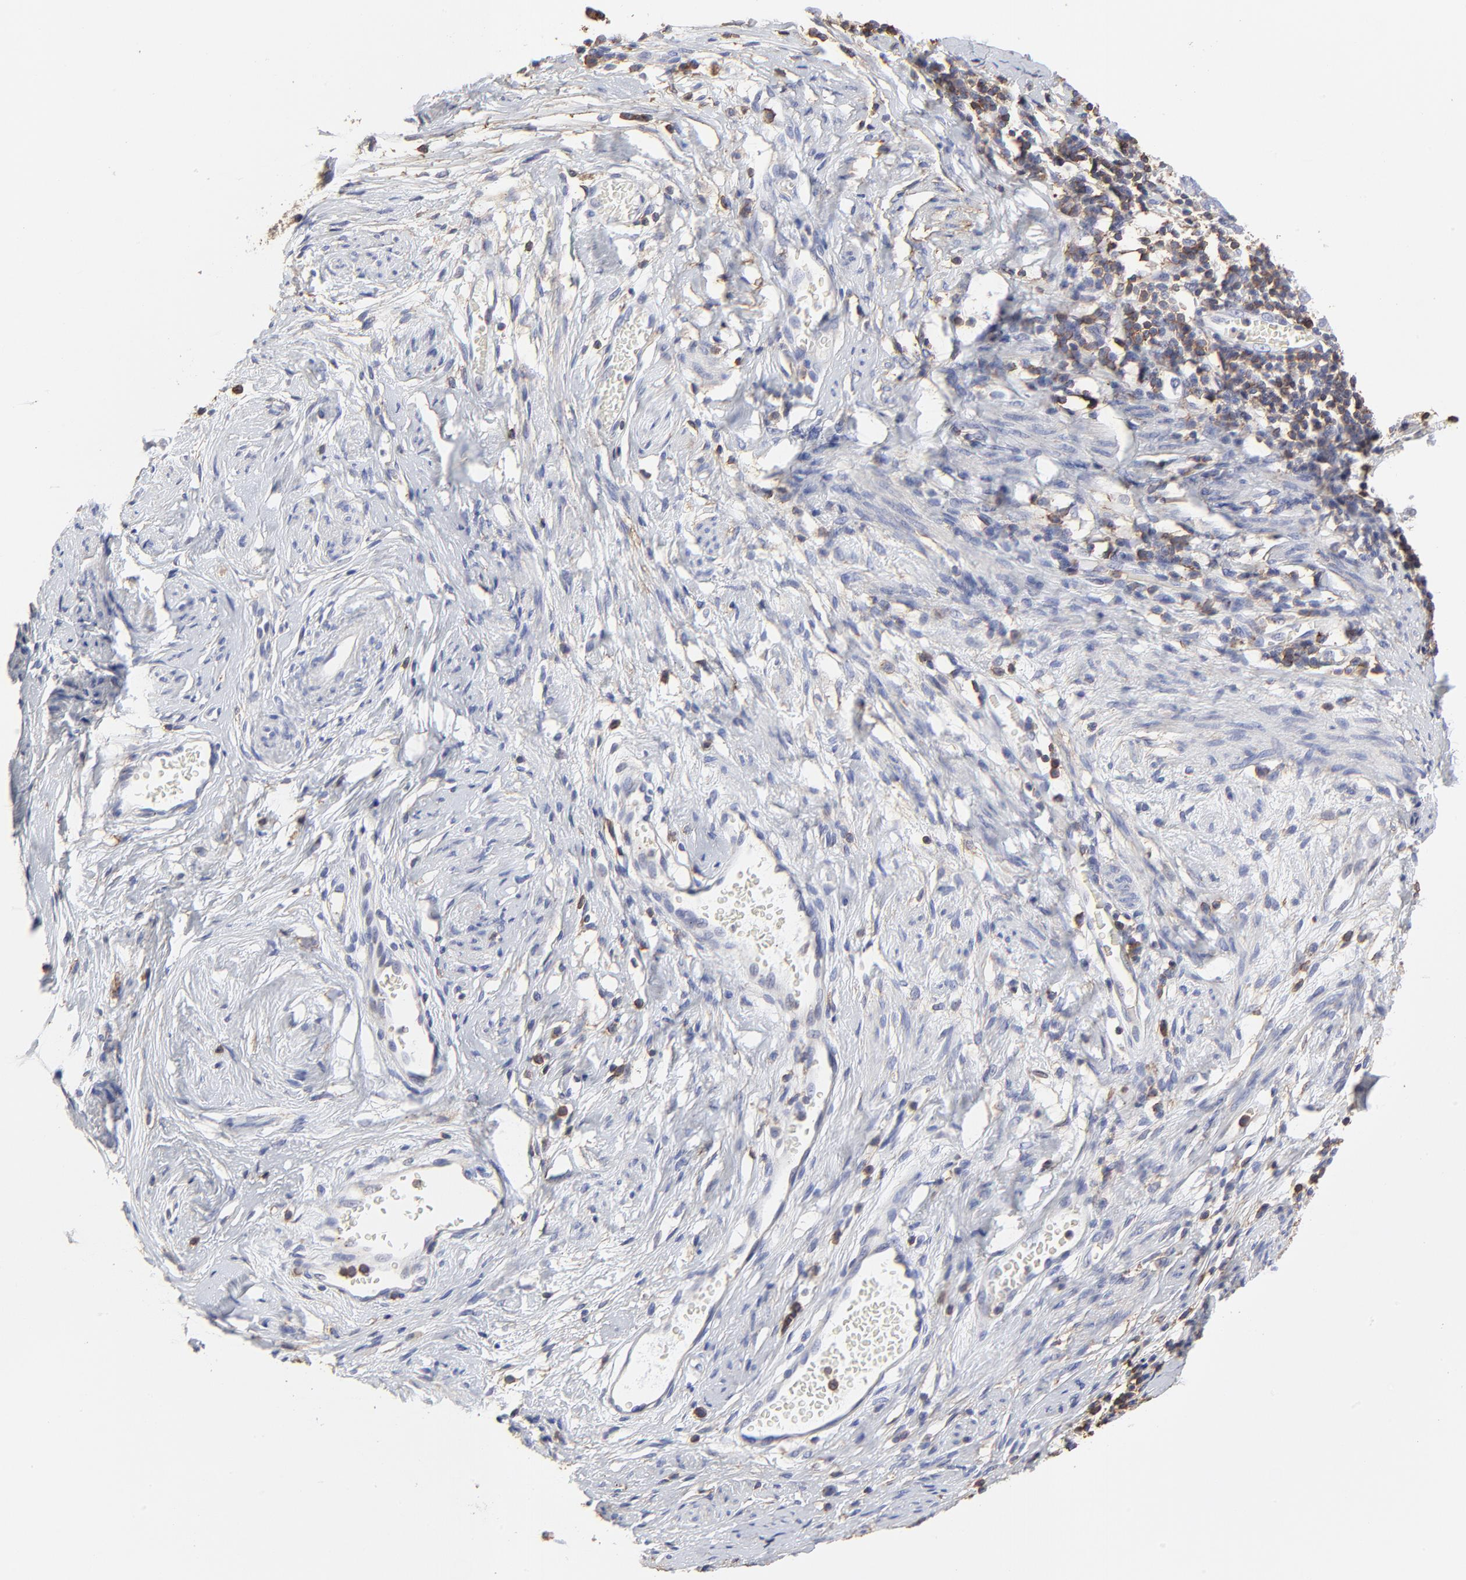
{"staining": {"intensity": "negative", "quantity": "none", "location": "none"}, "tissue": "cervical cancer", "cell_type": "Tumor cells", "image_type": "cancer", "snomed": [{"axis": "morphology", "description": "Normal tissue, NOS"}, {"axis": "morphology", "description": "Squamous cell carcinoma, NOS"}, {"axis": "topography", "description": "Cervix"}], "caption": "Immunohistochemical staining of human cervical cancer exhibits no significant staining in tumor cells. Brightfield microscopy of immunohistochemistry stained with DAB (brown) and hematoxylin (blue), captured at high magnification.", "gene": "ANXA6", "patient": {"sex": "female", "age": 67}}